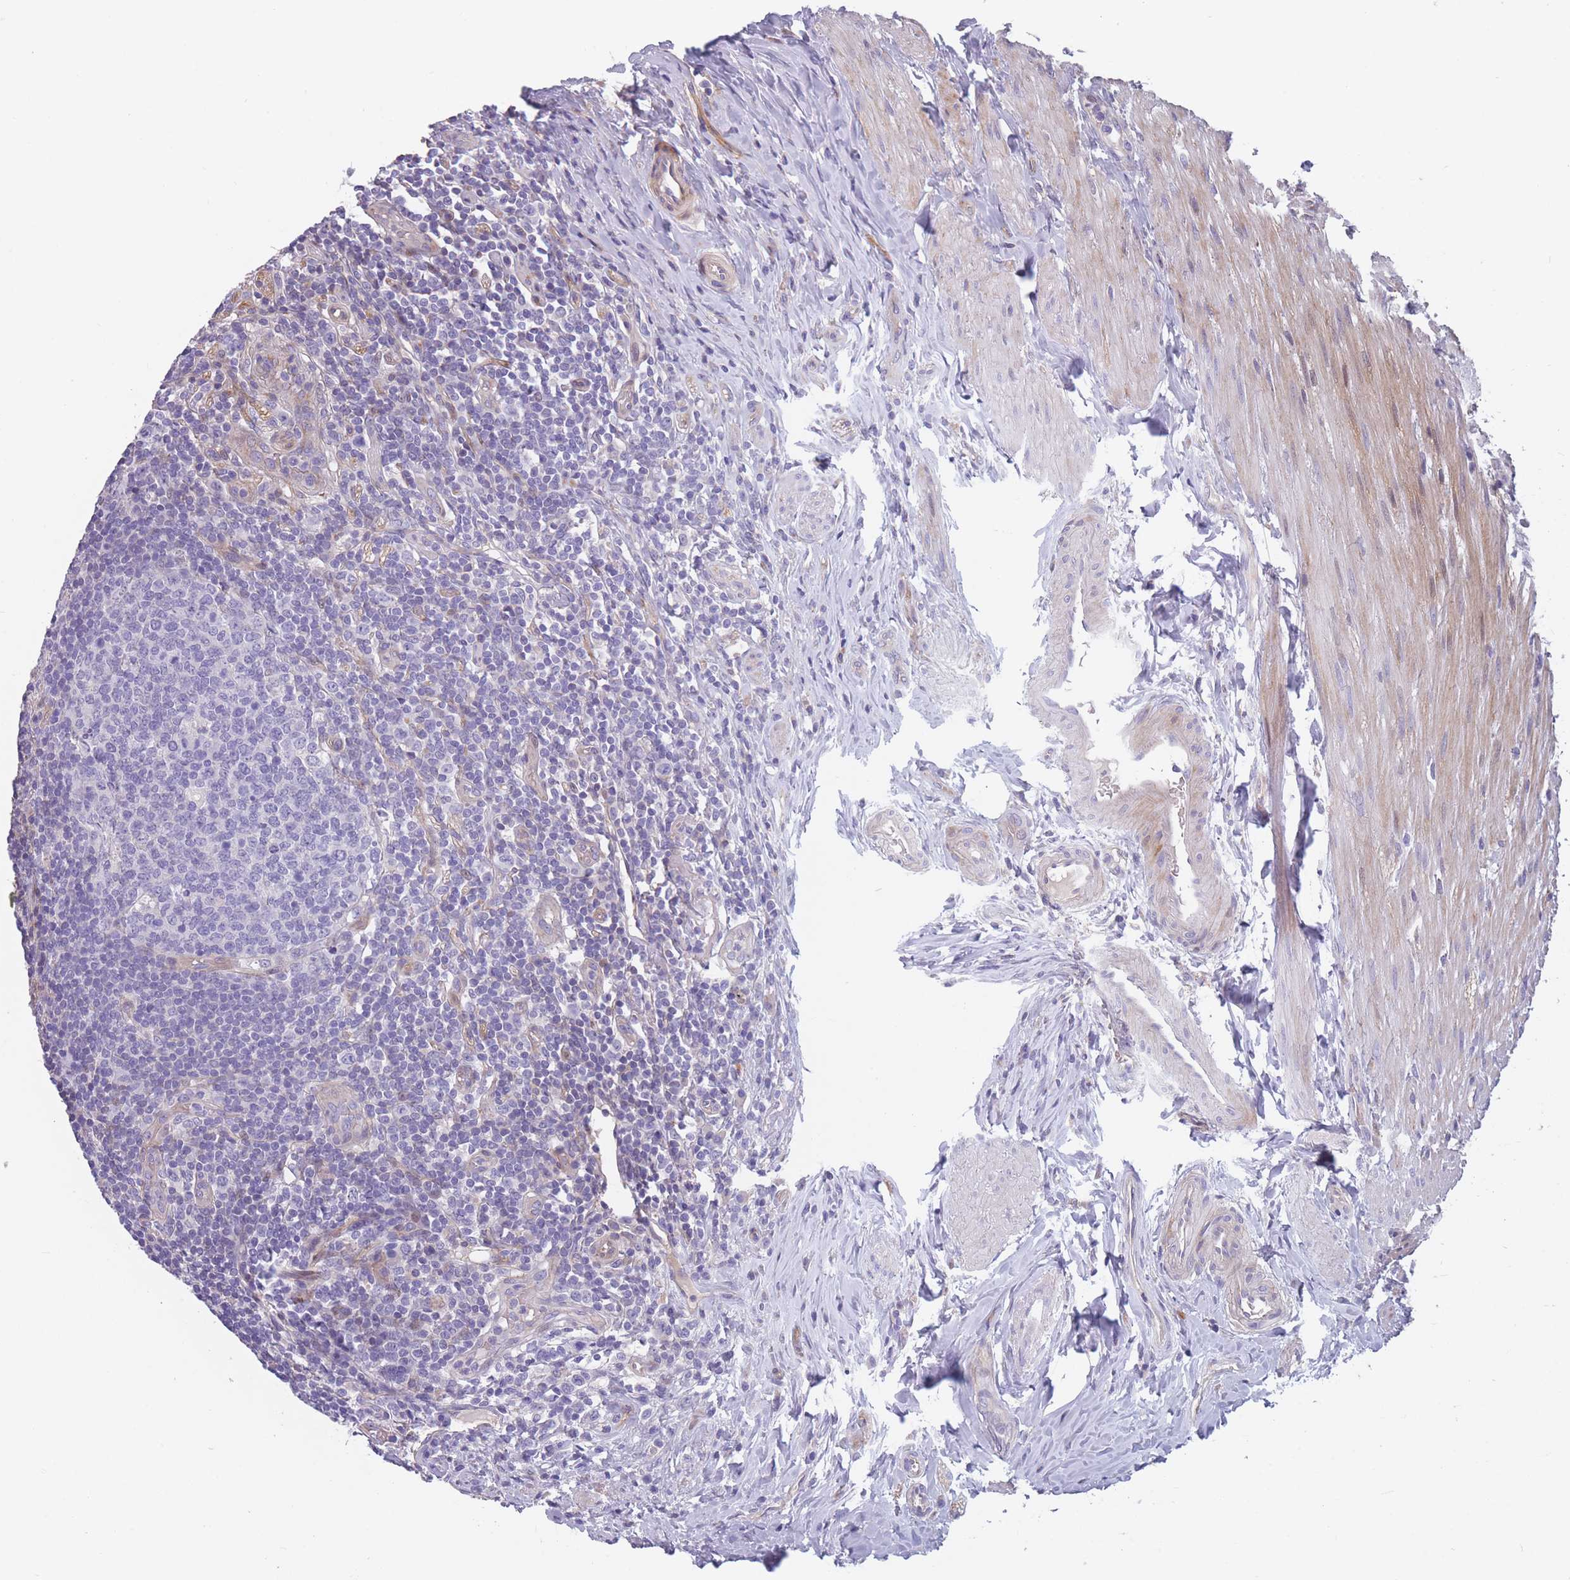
{"staining": {"intensity": "moderate", "quantity": "25%-75%", "location": "cytoplasmic/membranous"}, "tissue": "appendix", "cell_type": "Glandular cells", "image_type": "normal", "snomed": [{"axis": "morphology", "description": "Normal tissue, NOS"}, {"axis": "topography", "description": "Appendix"}], "caption": "Glandular cells show moderate cytoplasmic/membranous expression in about 25%-75% of cells in unremarkable appendix. Using DAB (3,3'-diaminobenzidine) (brown) and hematoxylin (blue) stains, captured at high magnification using brightfield microscopy.", "gene": "FAM83F", "patient": {"sex": "female", "age": 43}}